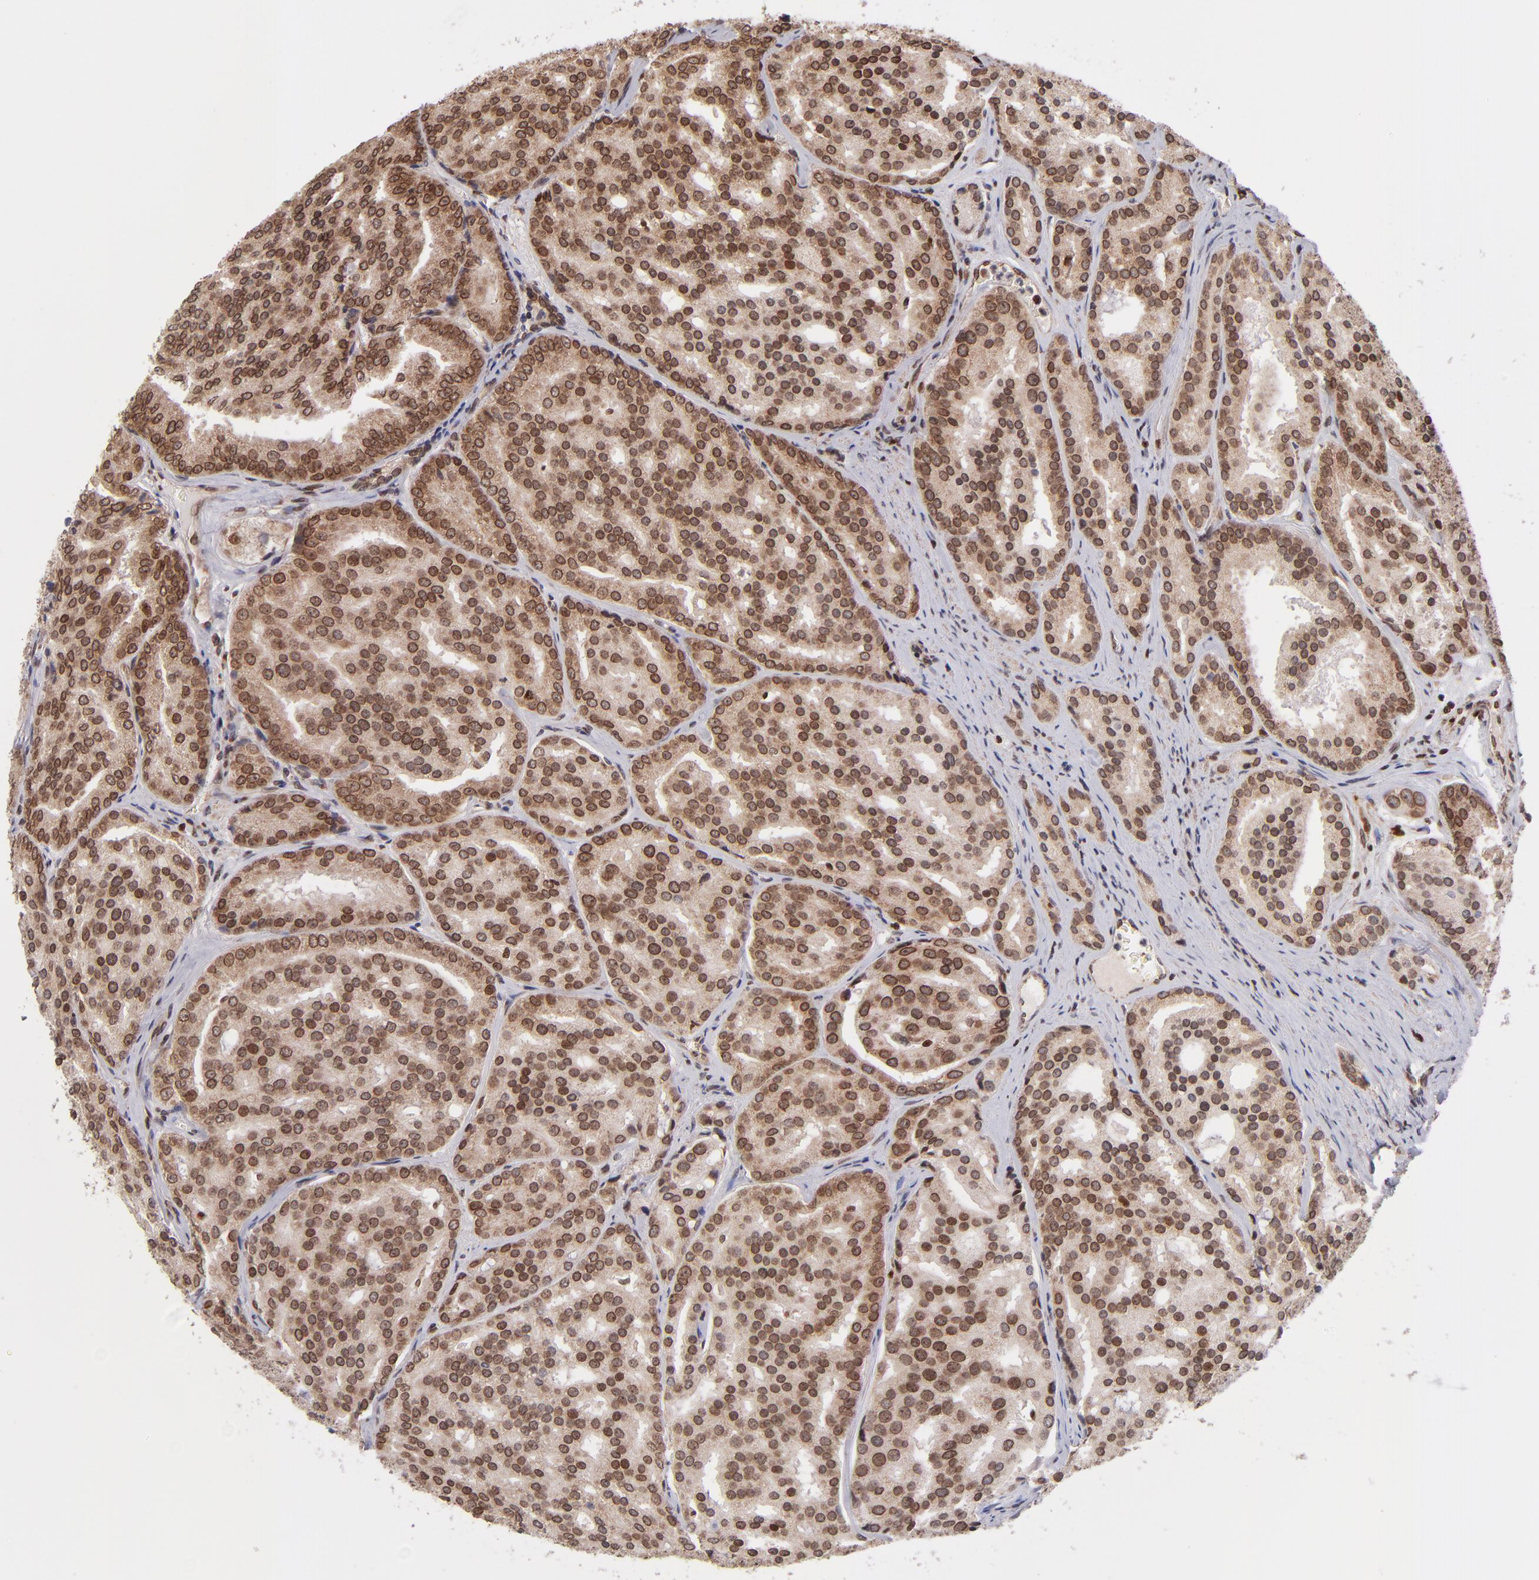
{"staining": {"intensity": "moderate", "quantity": ">75%", "location": "cytoplasmic/membranous,nuclear"}, "tissue": "prostate cancer", "cell_type": "Tumor cells", "image_type": "cancer", "snomed": [{"axis": "morphology", "description": "Adenocarcinoma, High grade"}, {"axis": "topography", "description": "Prostate"}], "caption": "Prostate cancer stained for a protein displays moderate cytoplasmic/membranous and nuclear positivity in tumor cells.", "gene": "TOP1MT", "patient": {"sex": "male", "age": 64}}